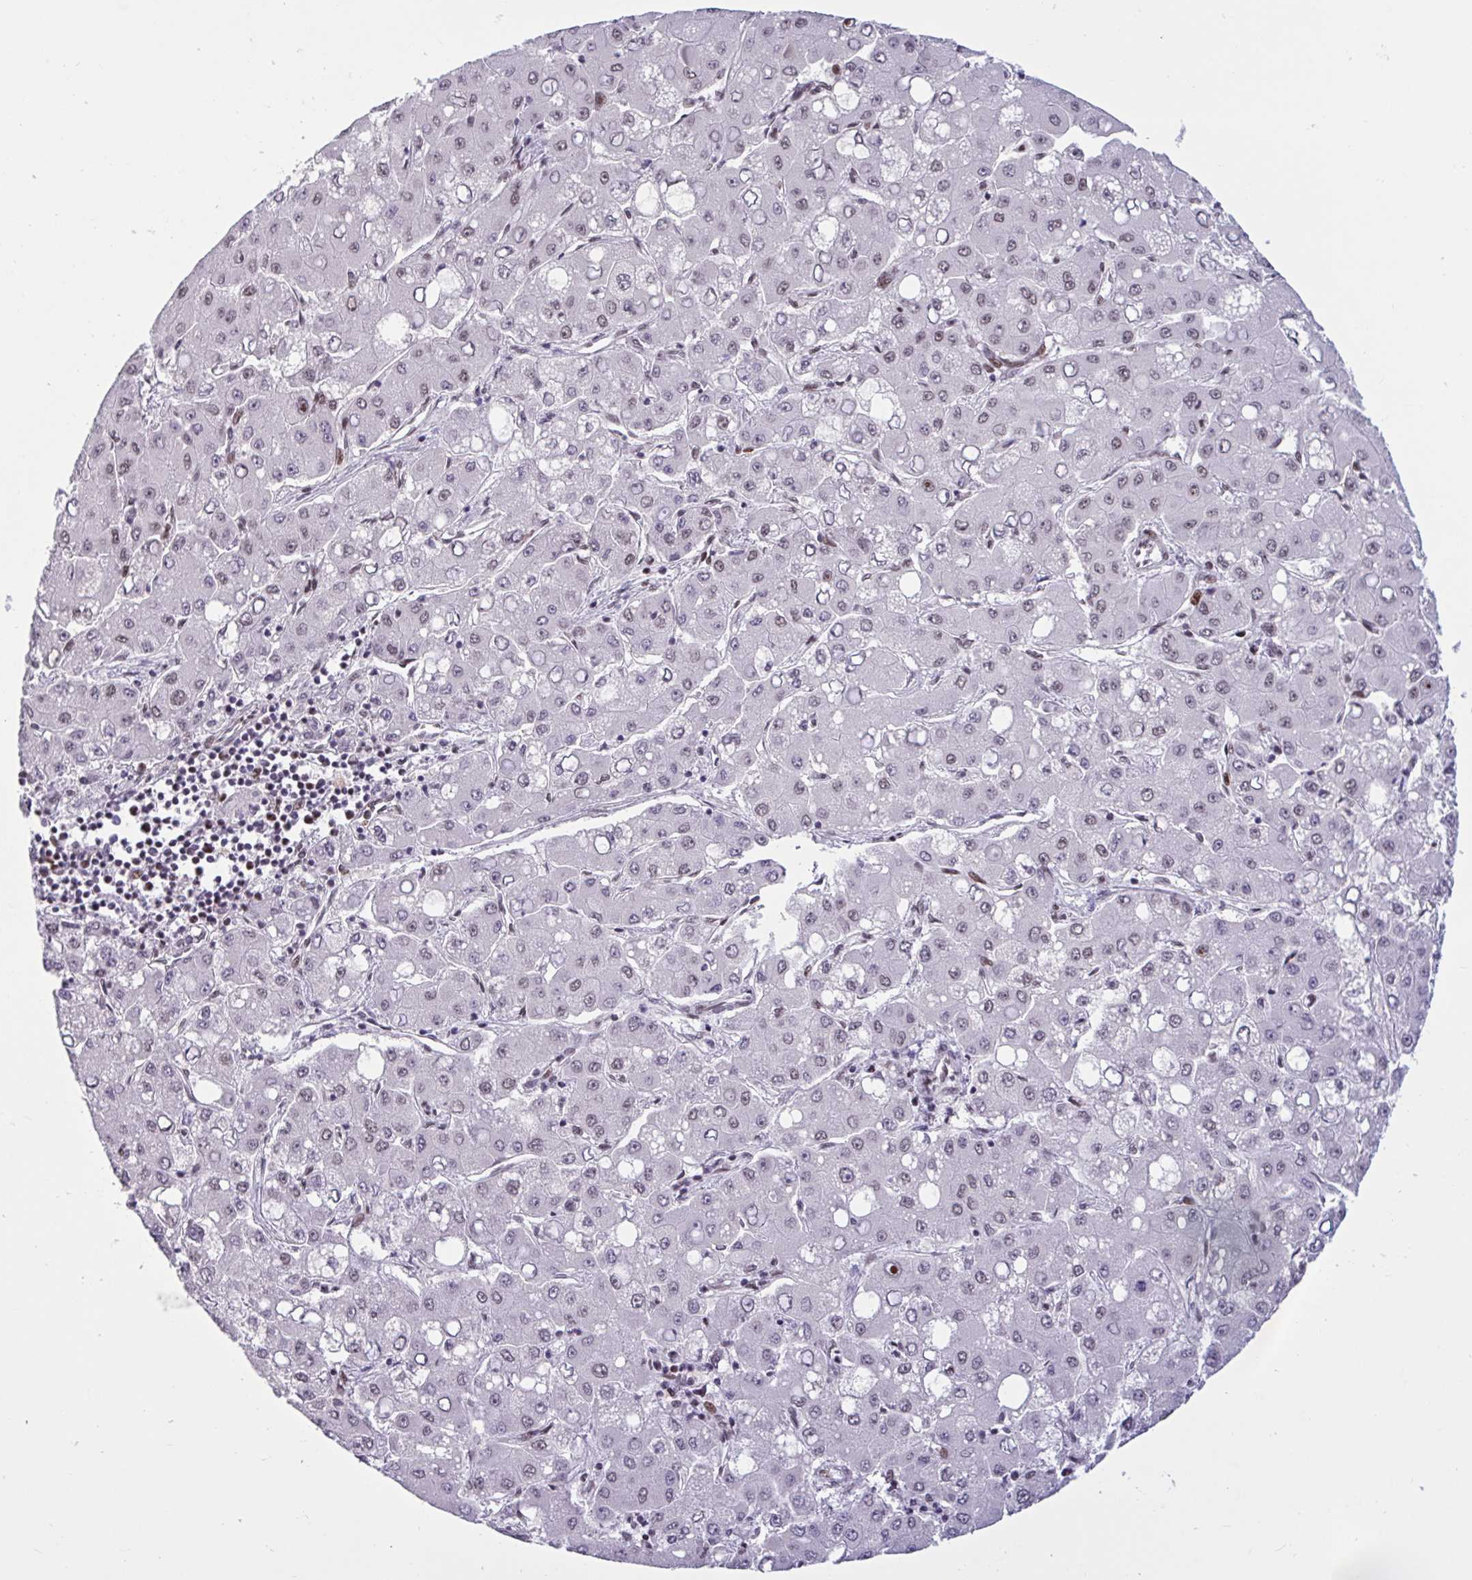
{"staining": {"intensity": "weak", "quantity": "<25%", "location": "nuclear"}, "tissue": "liver cancer", "cell_type": "Tumor cells", "image_type": "cancer", "snomed": [{"axis": "morphology", "description": "Carcinoma, Hepatocellular, NOS"}, {"axis": "topography", "description": "Liver"}], "caption": "Image shows no significant protein staining in tumor cells of liver cancer (hepatocellular carcinoma). Brightfield microscopy of immunohistochemistry (IHC) stained with DAB (3,3'-diaminobenzidine) (brown) and hematoxylin (blue), captured at high magnification.", "gene": "CBFA2T2", "patient": {"sex": "male", "age": 40}}